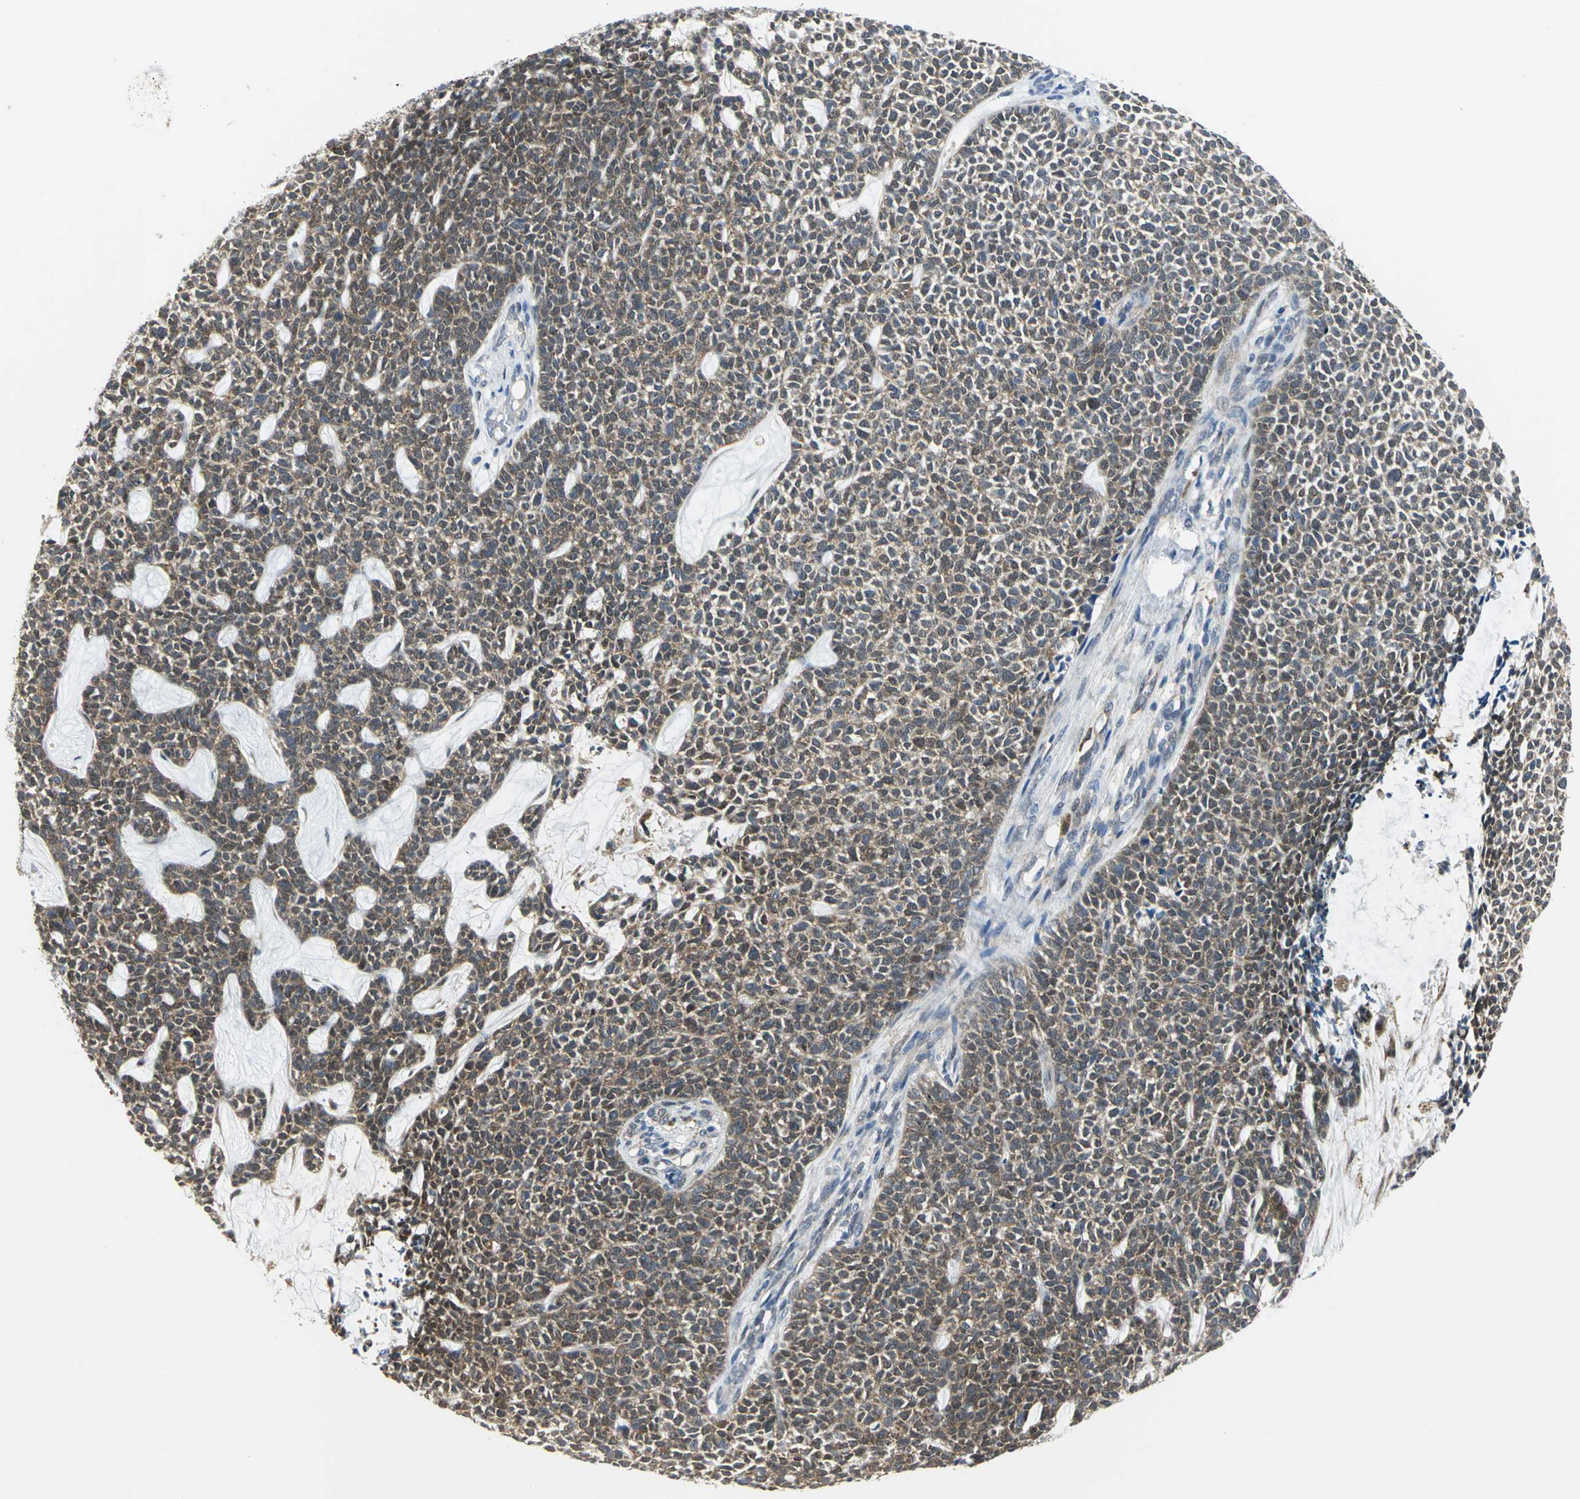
{"staining": {"intensity": "weak", "quantity": "25%-75%", "location": "cytoplasmic/membranous"}, "tissue": "skin cancer", "cell_type": "Tumor cells", "image_type": "cancer", "snomed": [{"axis": "morphology", "description": "Basal cell carcinoma"}, {"axis": "topography", "description": "Skin"}], "caption": "Immunohistochemical staining of human basal cell carcinoma (skin) demonstrates low levels of weak cytoplasmic/membranous protein positivity in approximately 25%-75% of tumor cells.", "gene": "PGM3", "patient": {"sex": "female", "age": 84}}